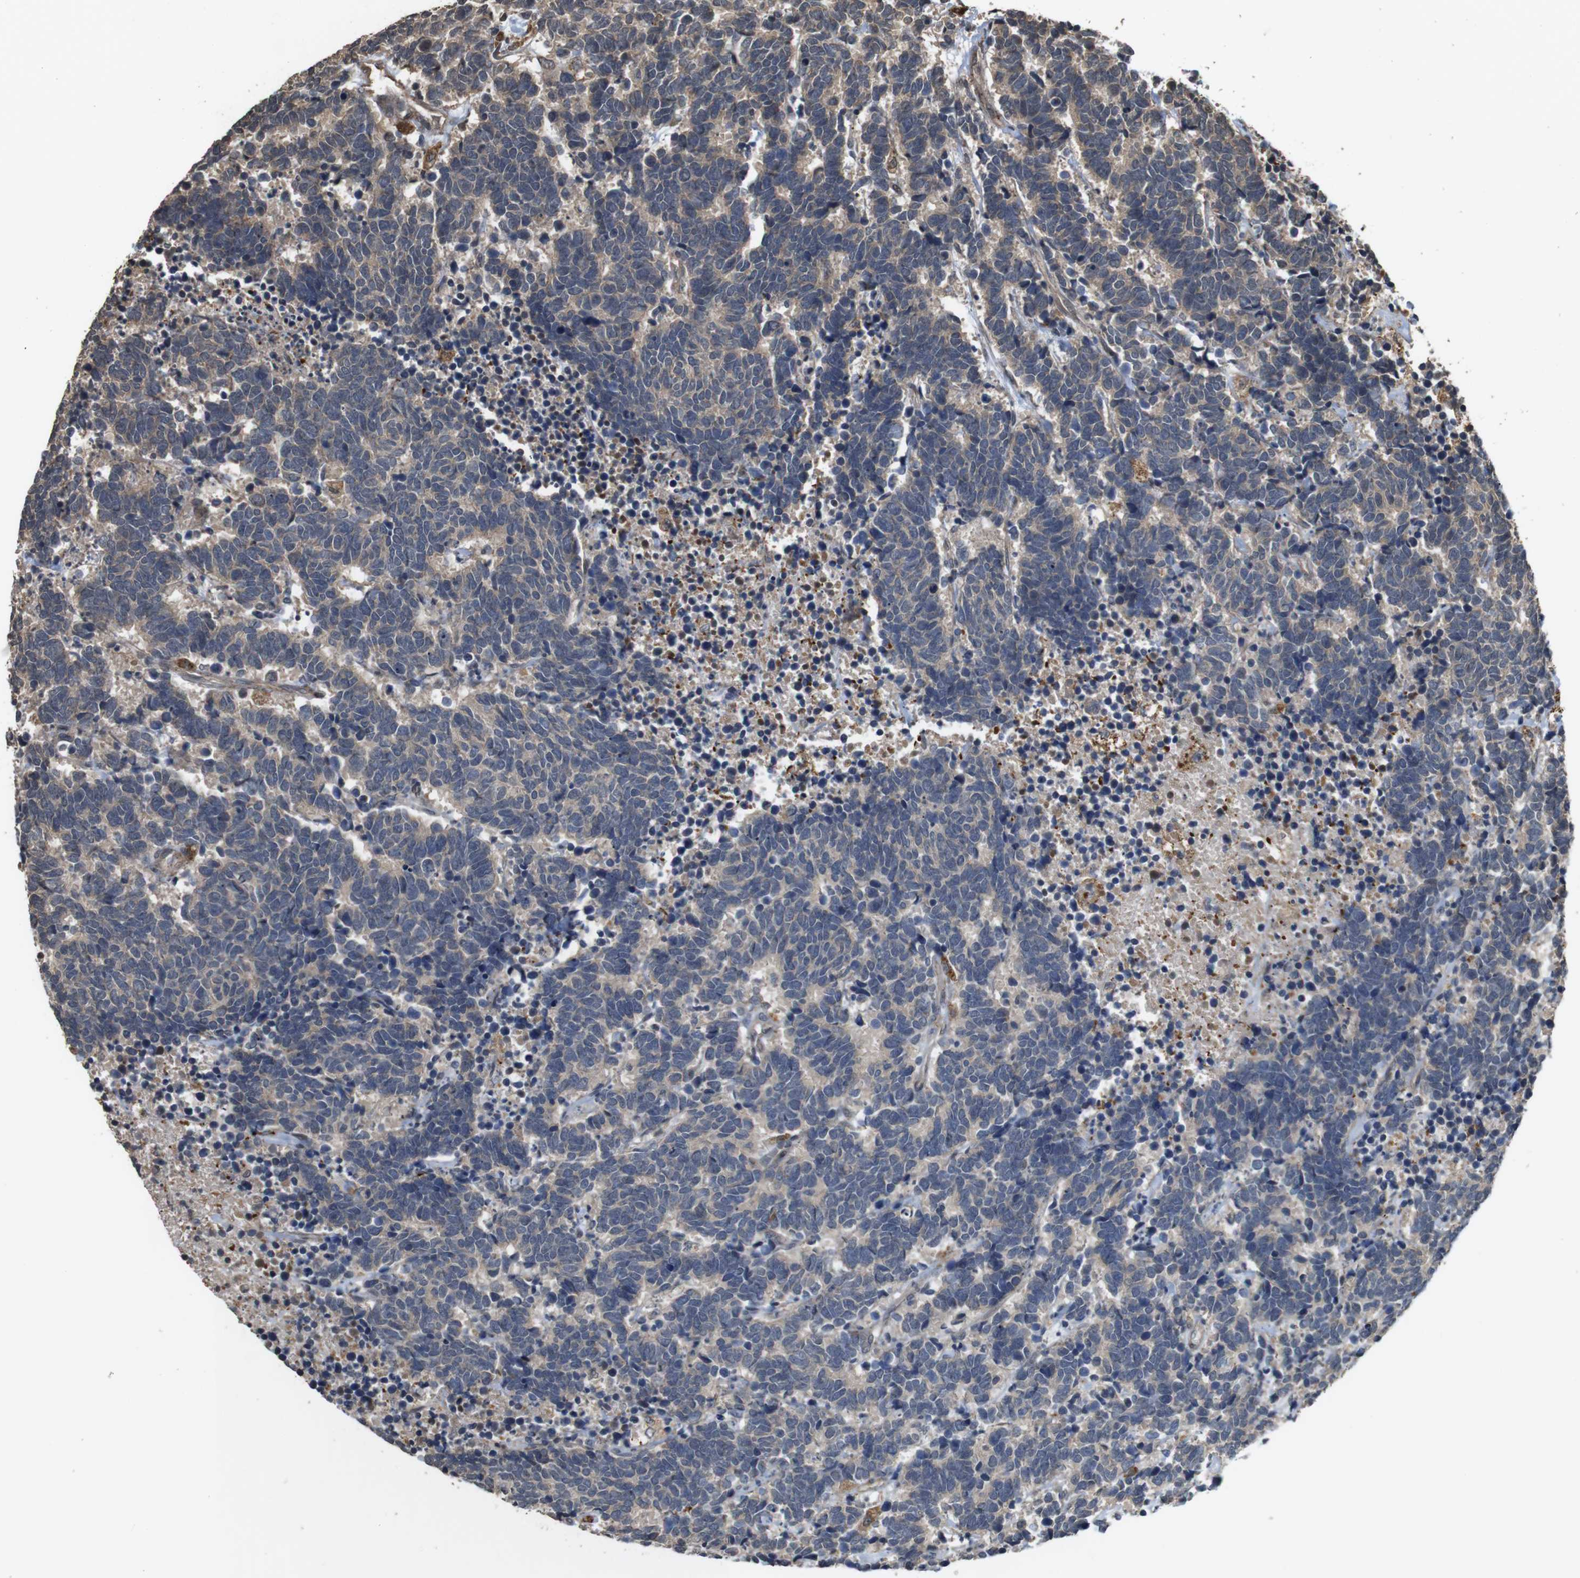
{"staining": {"intensity": "weak", "quantity": "<25%", "location": "cytoplasmic/membranous"}, "tissue": "carcinoid", "cell_type": "Tumor cells", "image_type": "cancer", "snomed": [{"axis": "morphology", "description": "Carcinoma, NOS"}, {"axis": "morphology", "description": "Carcinoid, malignant, NOS"}, {"axis": "topography", "description": "Urinary bladder"}], "caption": "Photomicrograph shows no protein staining in tumor cells of carcinoid tissue.", "gene": "FZD10", "patient": {"sex": "male", "age": 57}}